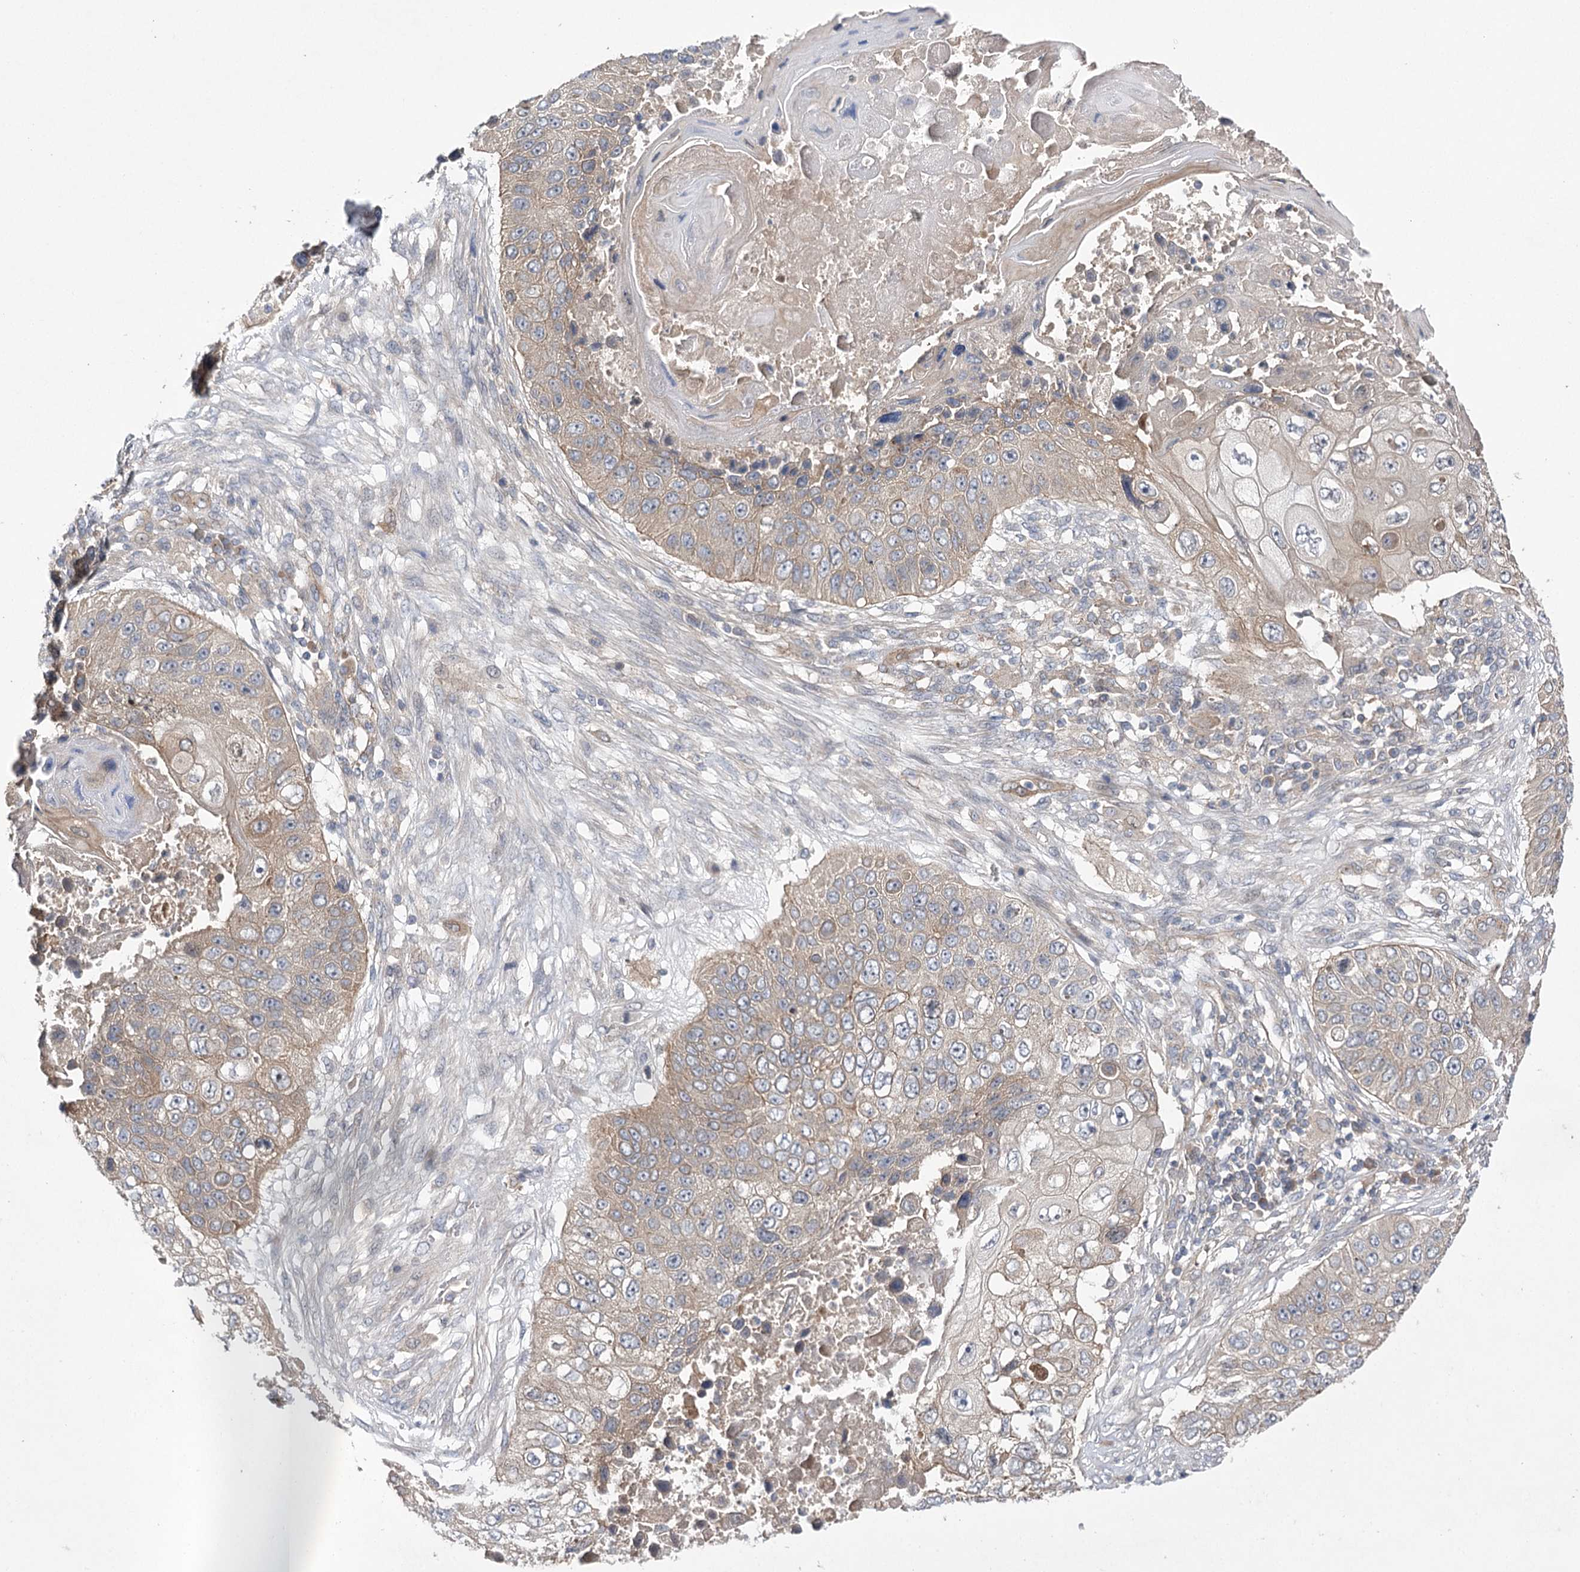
{"staining": {"intensity": "weak", "quantity": ">75%", "location": "cytoplasmic/membranous"}, "tissue": "lung cancer", "cell_type": "Tumor cells", "image_type": "cancer", "snomed": [{"axis": "morphology", "description": "Squamous cell carcinoma, NOS"}, {"axis": "topography", "description": "Lung"}], "caption": "Human lung cancer stained for a protein (brown) shows weak cytoplasmic/membranous positive expression in approximately >75% of tumor cells.", "gene": "BCR", "patient": {"sex": "male", "age": 61}}